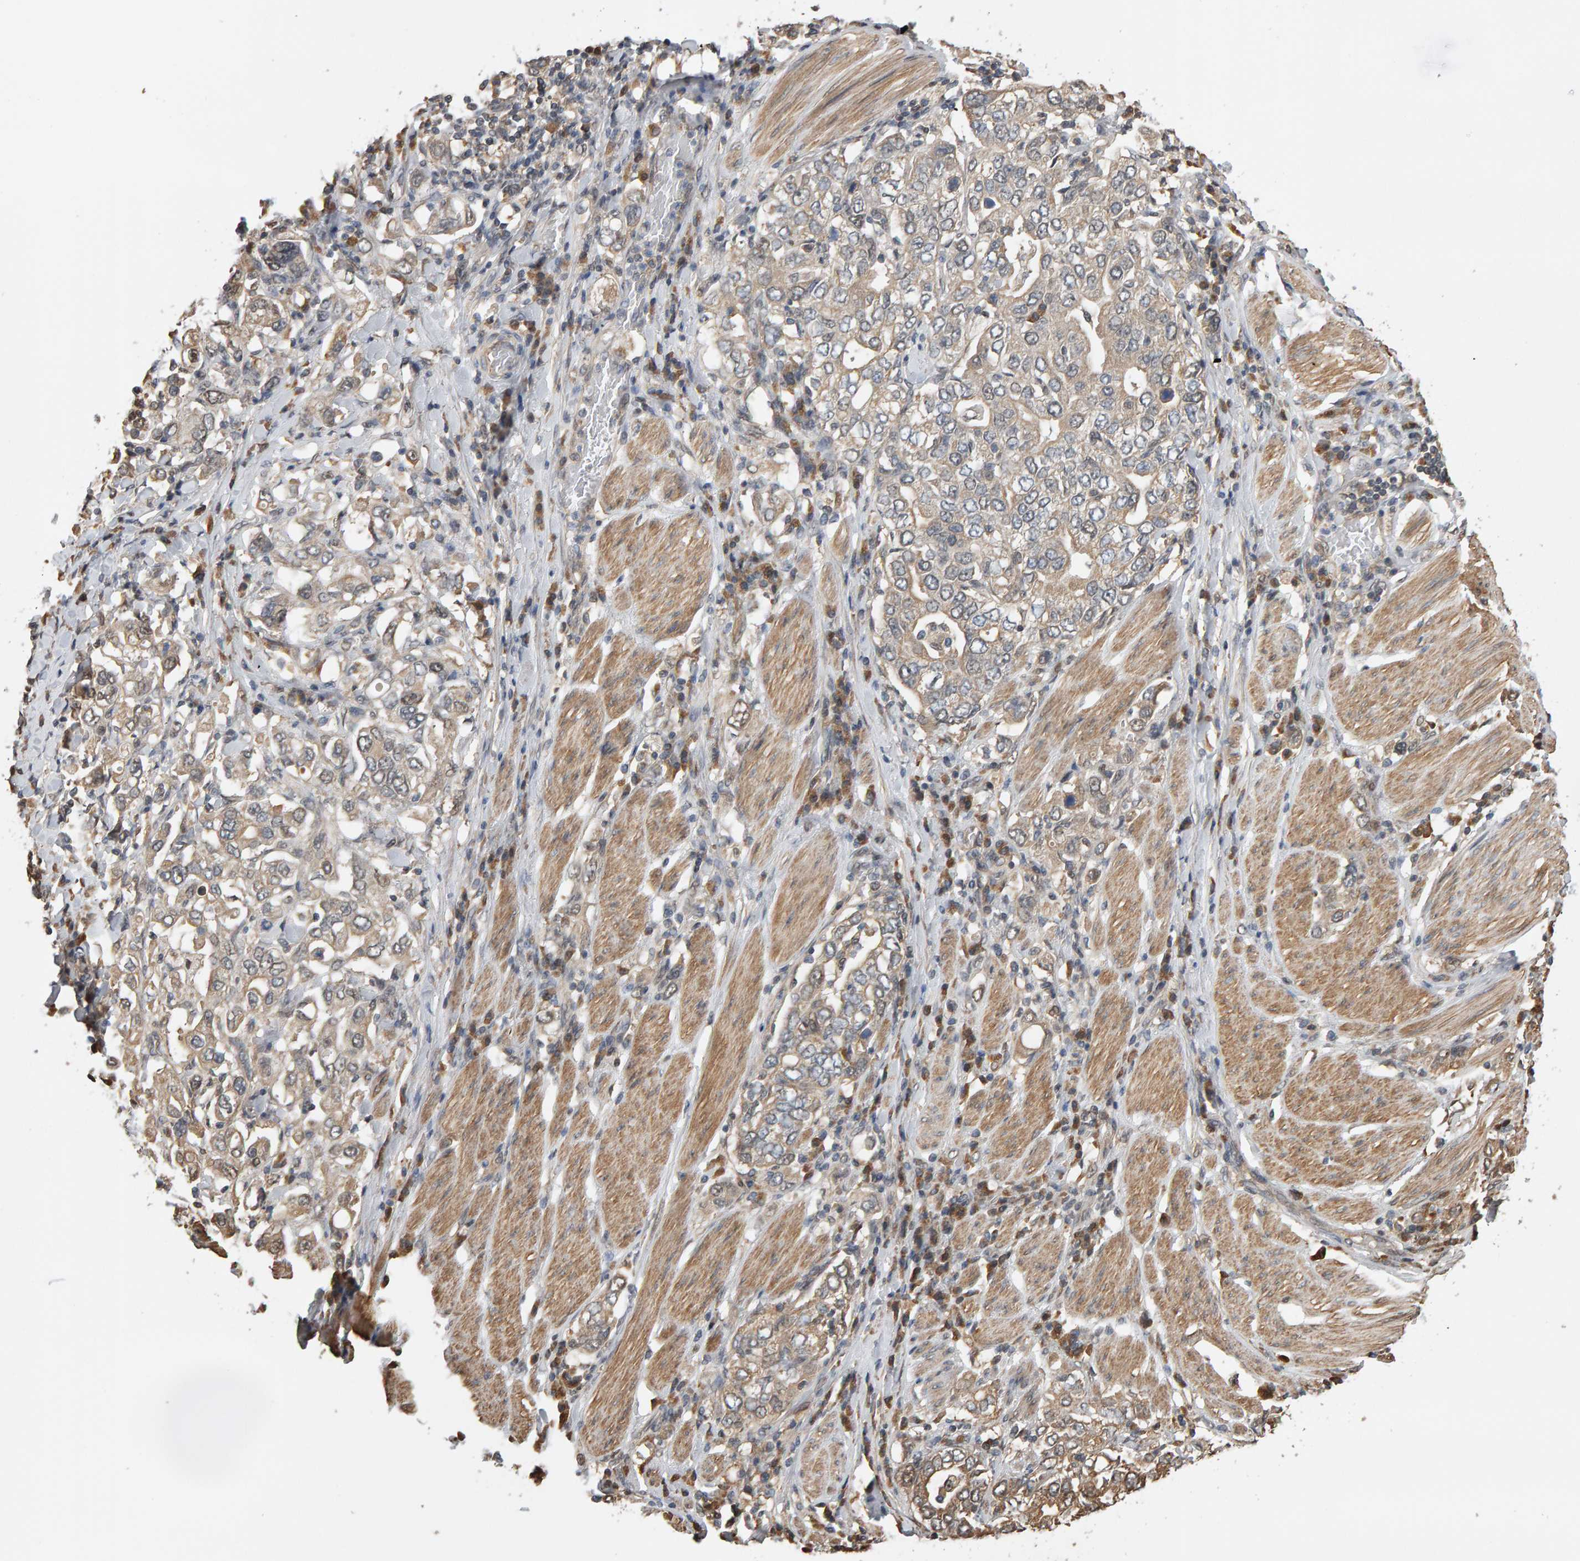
{"staining": {"intensity": "weak", "quantity": "25%-75%", "location": "cytoplasmic/membranous"}, "tissue": "stomach cancer", "cell_type": "Tumor cells", "image_type": "cancer", "snomed": [{"axis": "morphology", "description": "Adenocarcinoma, NOS"}, {"axis": "topography", "description": "Stomach, upper"}], "caption": "Immunohistochemistry (IHC) (DAB) staining of human adenocarcinoma (stomach) demonstrates weak cytoplasmic/membranous protein positivity in approximately 25%-75% of tumor cells.", "gene": "COASY", "patient": {"sex": "male", "age": 62}}